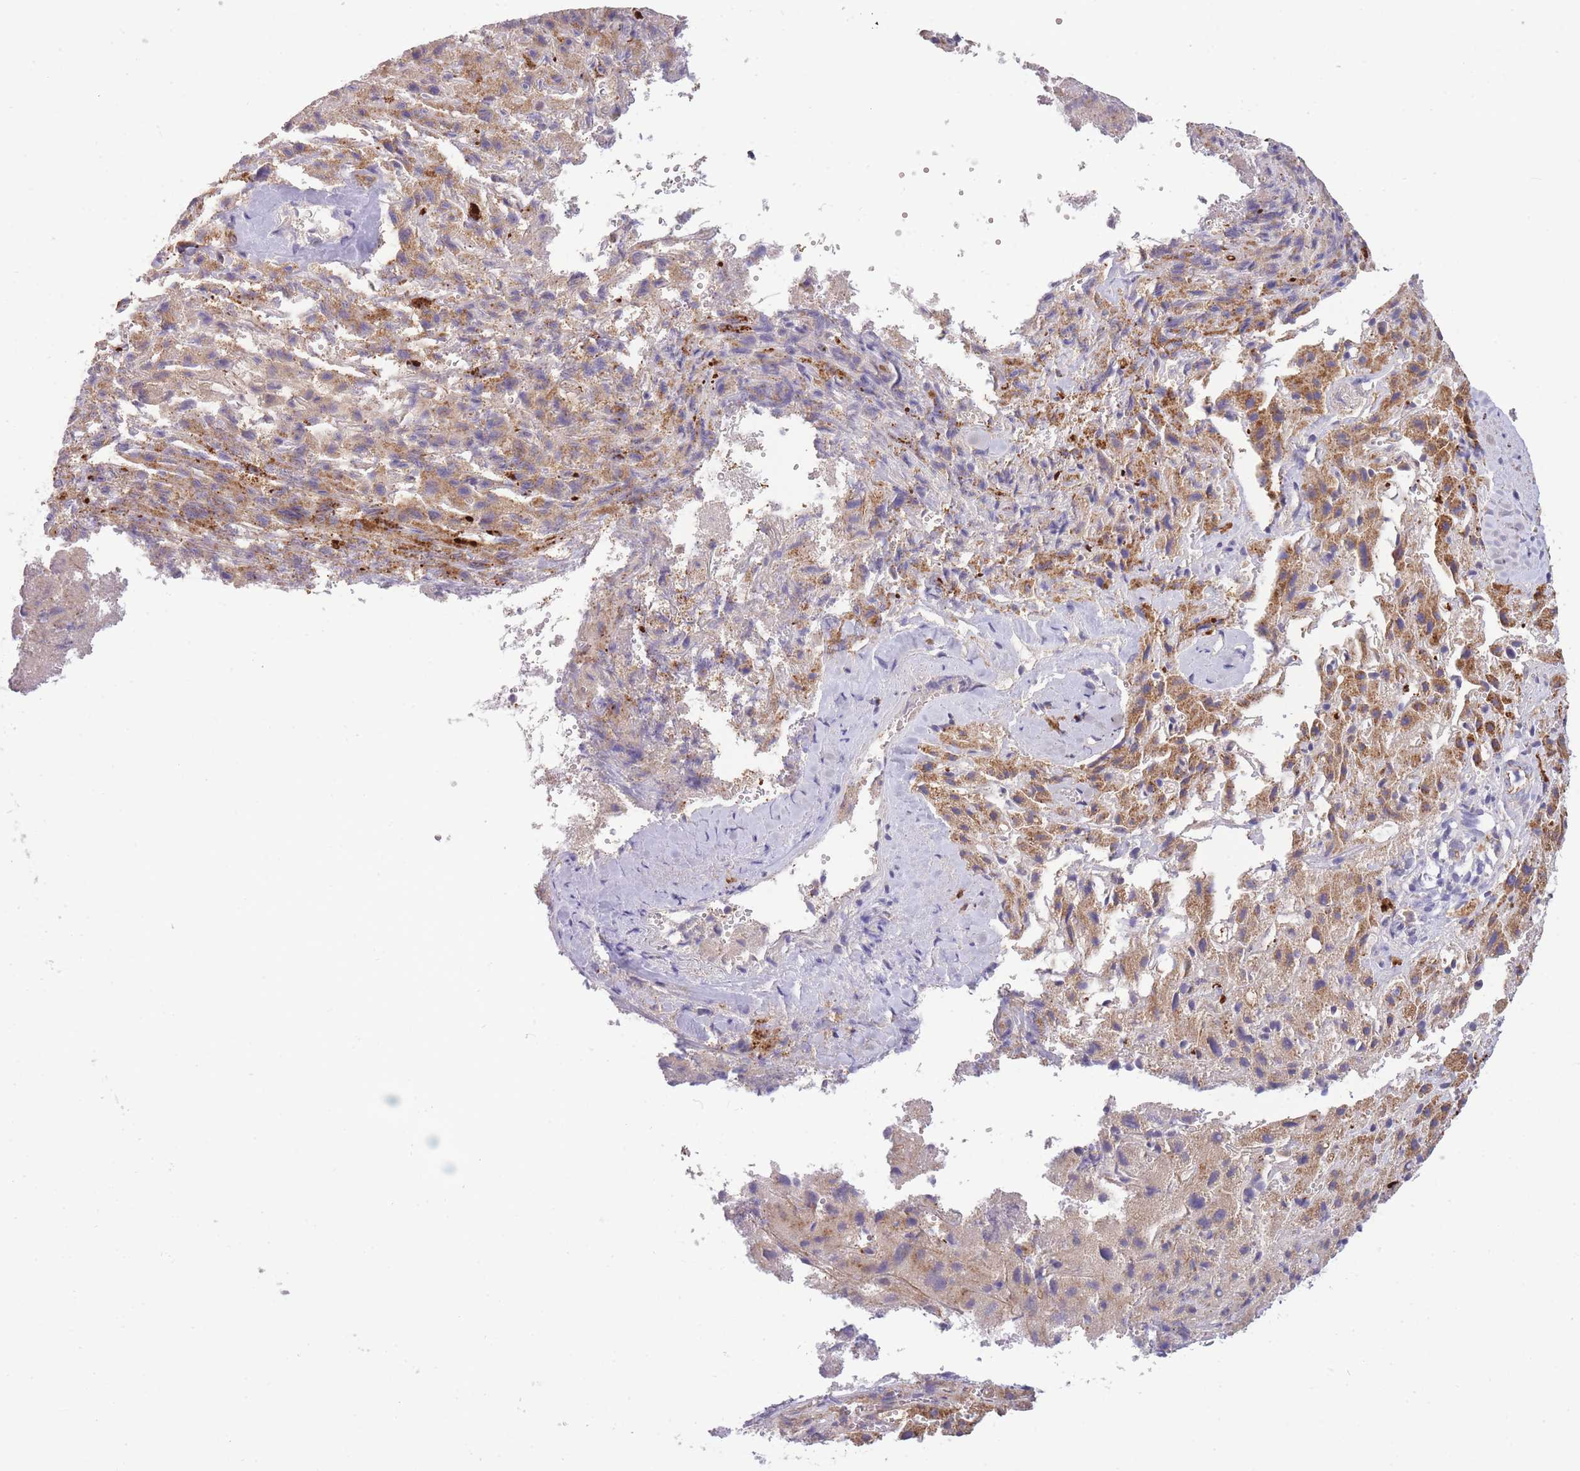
{"staining": {"intensity": "moderate", "quantity": ">75%", "location": "cytoplasmic/membranous"}, "tissue": "liver cancer", "cell_type": "Tumor cells", "image_type": "cancer", "snomed": [{"axis": "morphology", "description": "Carcinoma, Hepatocellular, NOS"}, {"axis": "topography", "description": "Liver"}], "caption": "Human hepatocellular carcinoma (liver) stained with a brown dye demonstrates moderate cytoplasmic/membranous positive positivity in about >75% of tumor cells.", "gene": "TRIM61", "patient": {"sex": "female", "age": 58}}